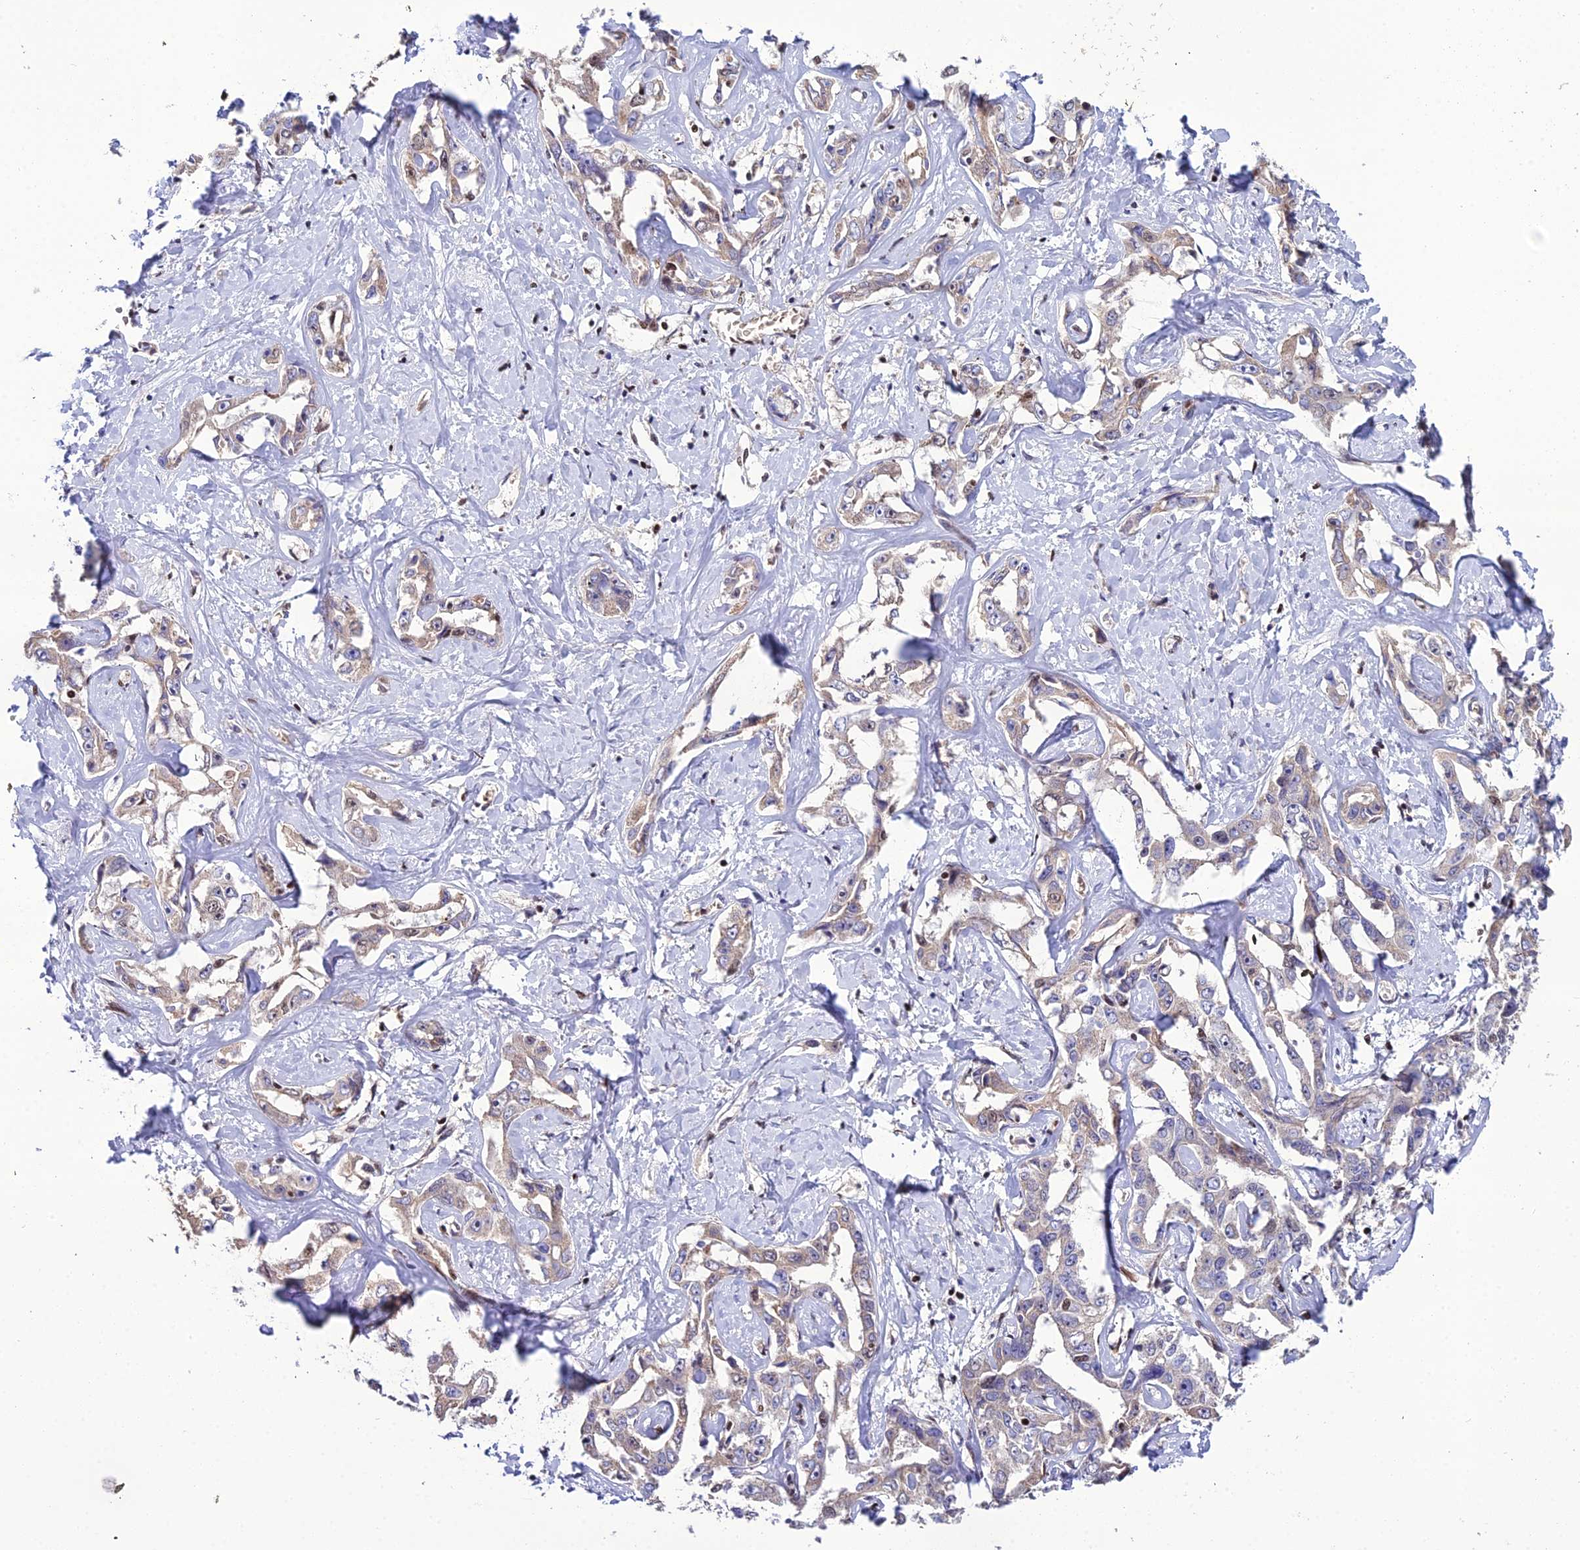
{"staining": {"intensity": "negative", "quantity": "none", "location": "none"}, "tissue": "liver cancer", "cell_type": "Tumor cells", "image_type": "cancer", "snomed": [{"axis": "morphology", "description": "Cholangiocarcinoma"}, {"axis": "topography", "description": "Liver"}], "caption": "Liver cancer (cholangiocarcinoma) was stained to show a protein in brown. There is no significant positivity in tumor cells.", "gene": "ARL2", "patient": {"sex": "male", "age": 59}}